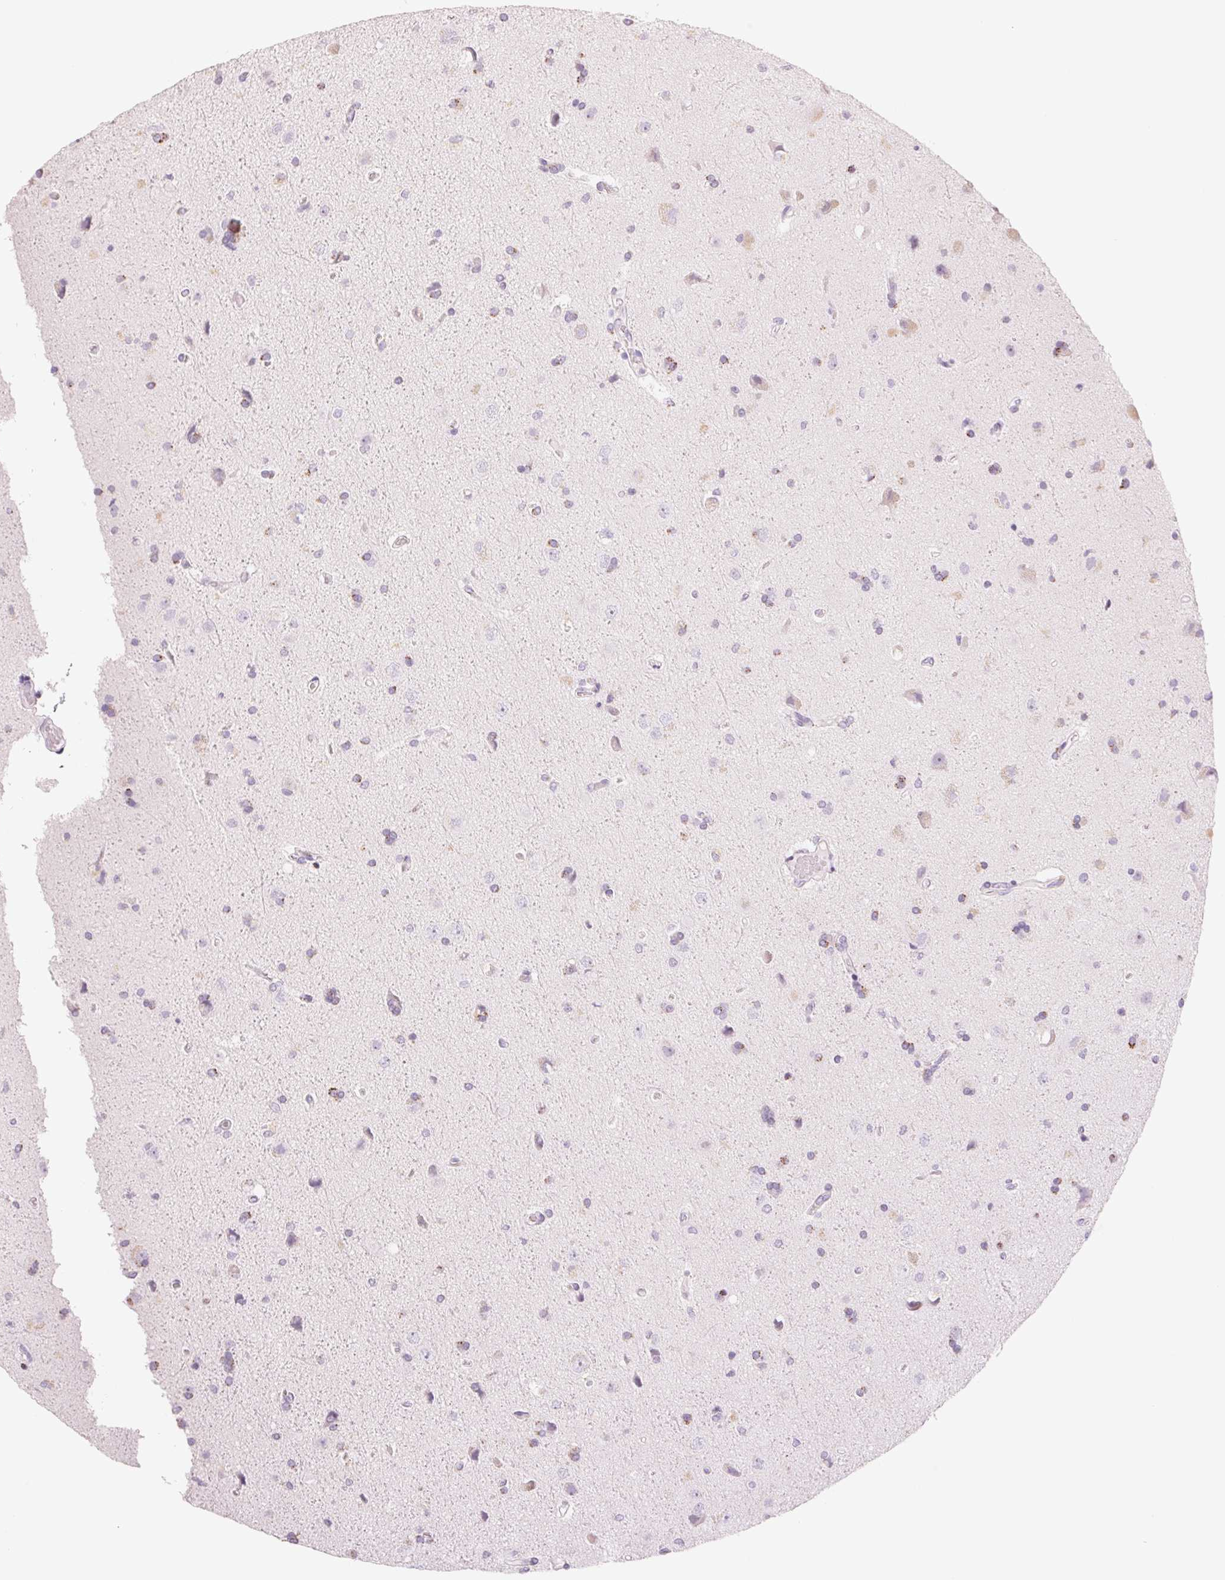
{"staining": {"intensity": "weak", "quantity": "<25%", "location": "cytoplasmic/membranous"}, "tissue": "glioma", "cell_type": "Tumor cells", "image_type": "cancer", "snomed": [{"axis": "morphology", "description": "Glioma, malignant, High grade"}, {"axis": "topography", "description": "Cerebral cortex"}], "caption": "Photomicrograph shows no protein staining in tumor cells of glioma tissue.", "gene": "GALNT7", "patient": {"sex": "male", "age": 70}}